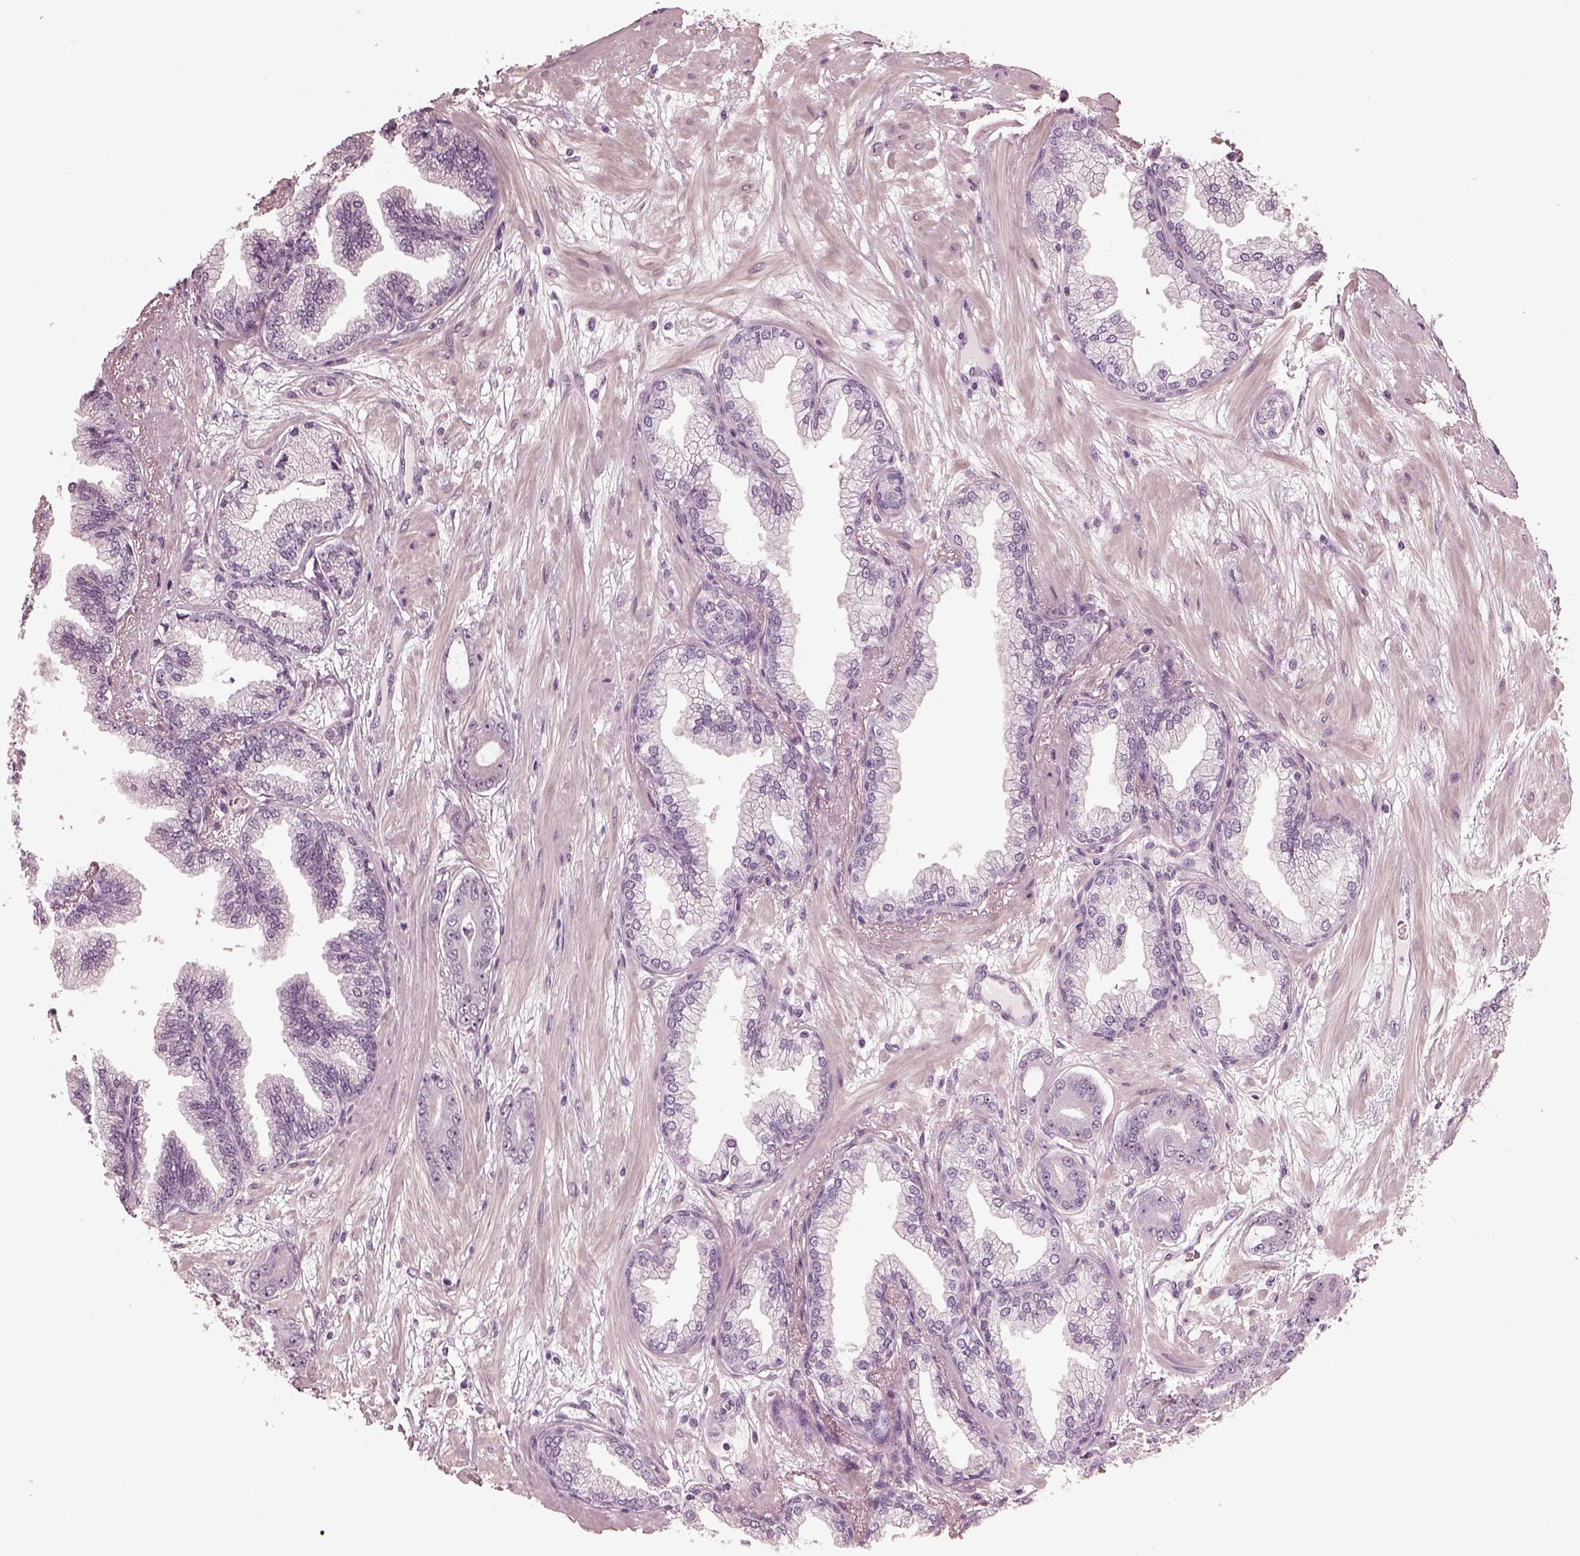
{"staining": {"intensity": "negative", "quantity": "none", "location": "none"}, "tissue": "prostate cancer", "cell_type": "Tumor cells", "image_type": "cancer", "snomed": [{"axis": "morphology", "description": "Adenocarcinoma, Low grade"}, {"axis": "topography", "description": "Prostate"}], "caption": "Human adenocarcinoma (low-grade) (prostate) stained for a protein using IHC displays no staining in tumor cells.", "gene": "OPTC", "patient": {"sex": "male", "age": 64}}